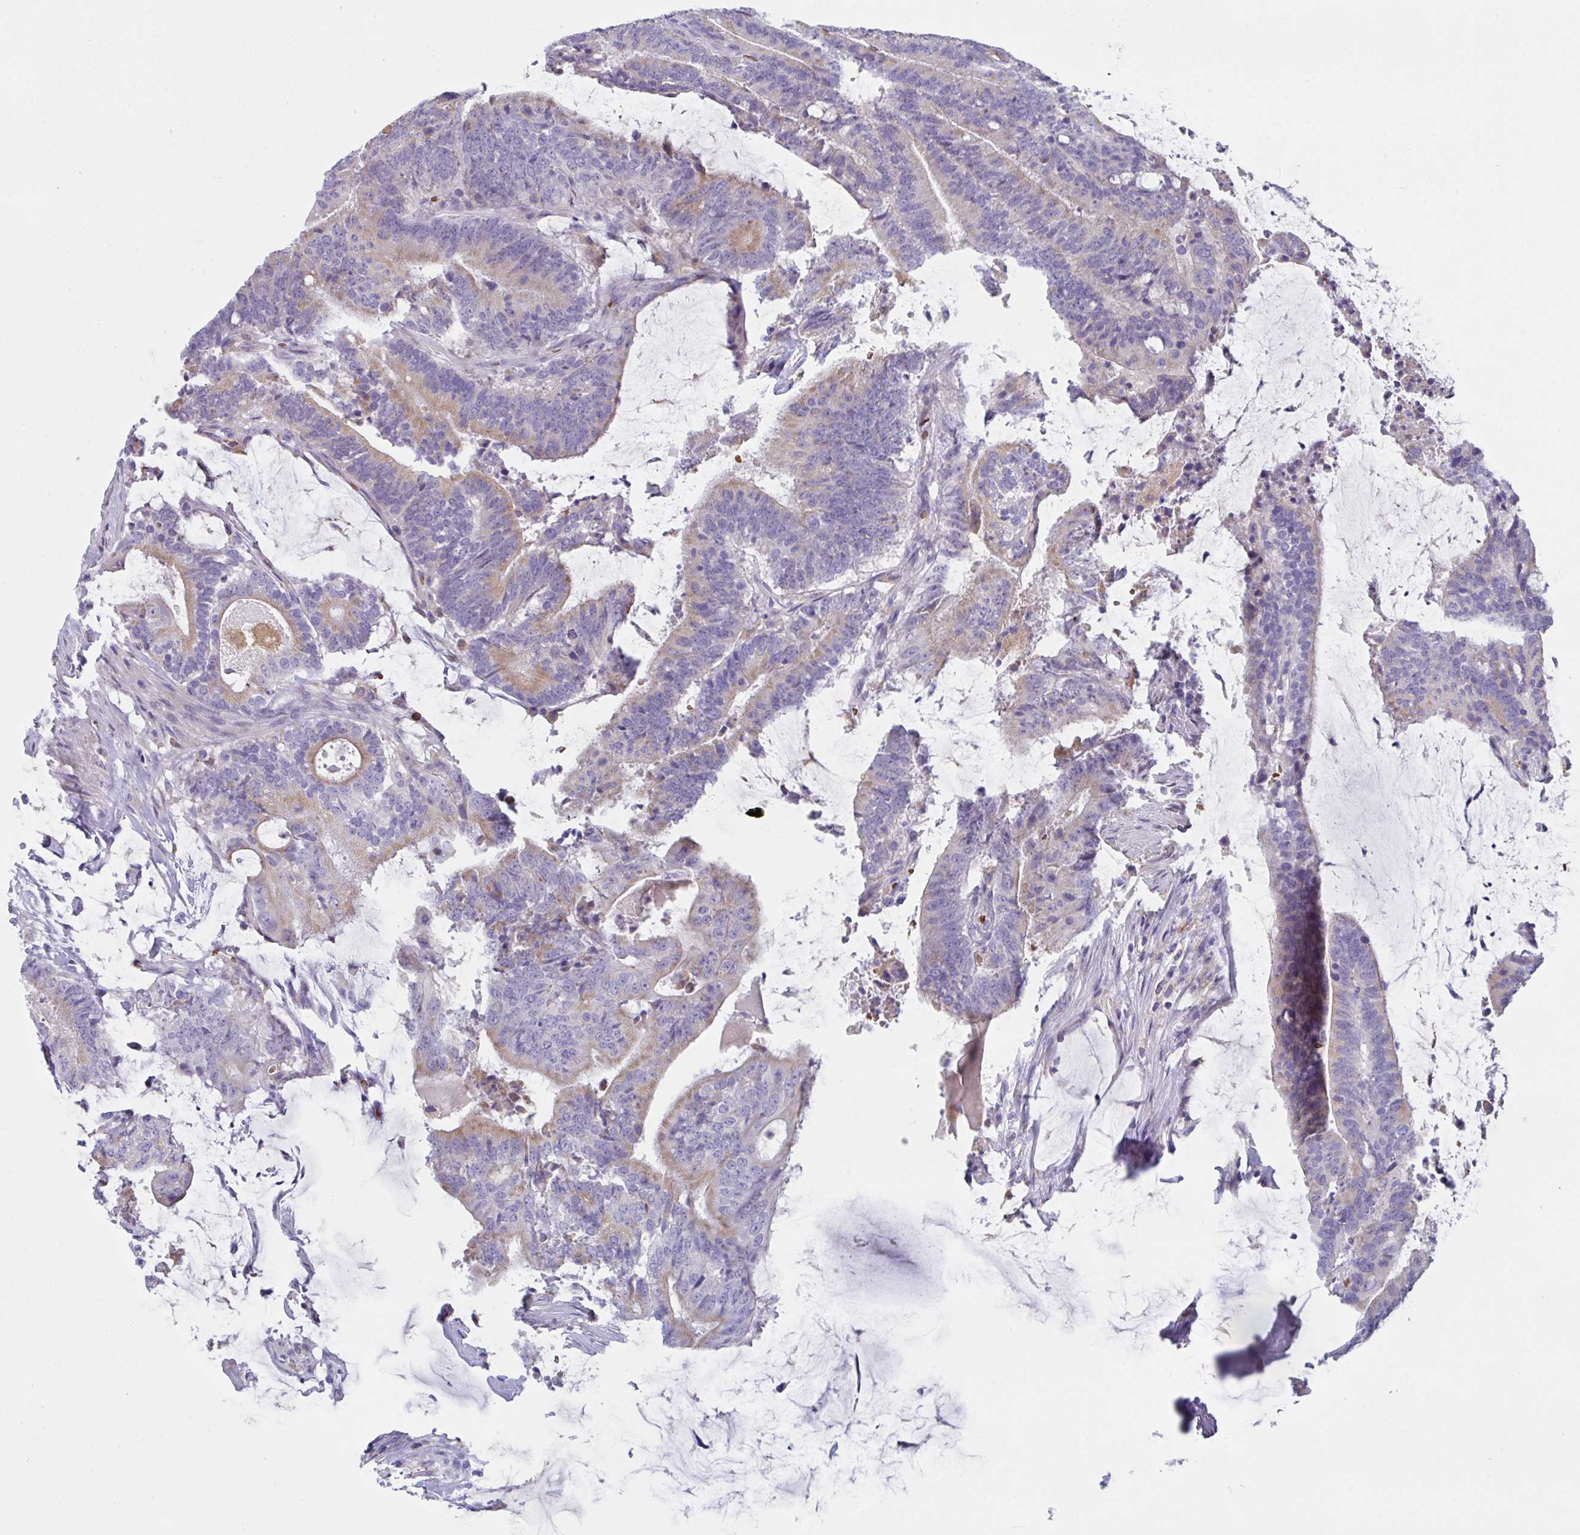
{"staining": {"intensity": "weak", "quantity": ">75%", "location": "cytoplasmic/membranous"}, "tissue": "colorectal cancer", "cell_type": "Tumor cells", "image_type": "cancer", "snomed": [{"axis": "morphology", "description": "Adenocarcinoma, NOS"}, {"axis": "topography", "description": "Colon"}], "caption": "DAB (3,3'-diaminobenzidine) immunohistochemical staining of human colorectal adenocarcinoma shows weak cytoplasmic/membranous protein expression in about >75% of tumor cells. (Stains: DAB (3,3'-diaminobenzidine) in brown, nuclei in blue, Microscopy: brightfield microscopy at high magnification).", "gene": "TFAP2C", "patient": {"sex": "female", "age": 43}}